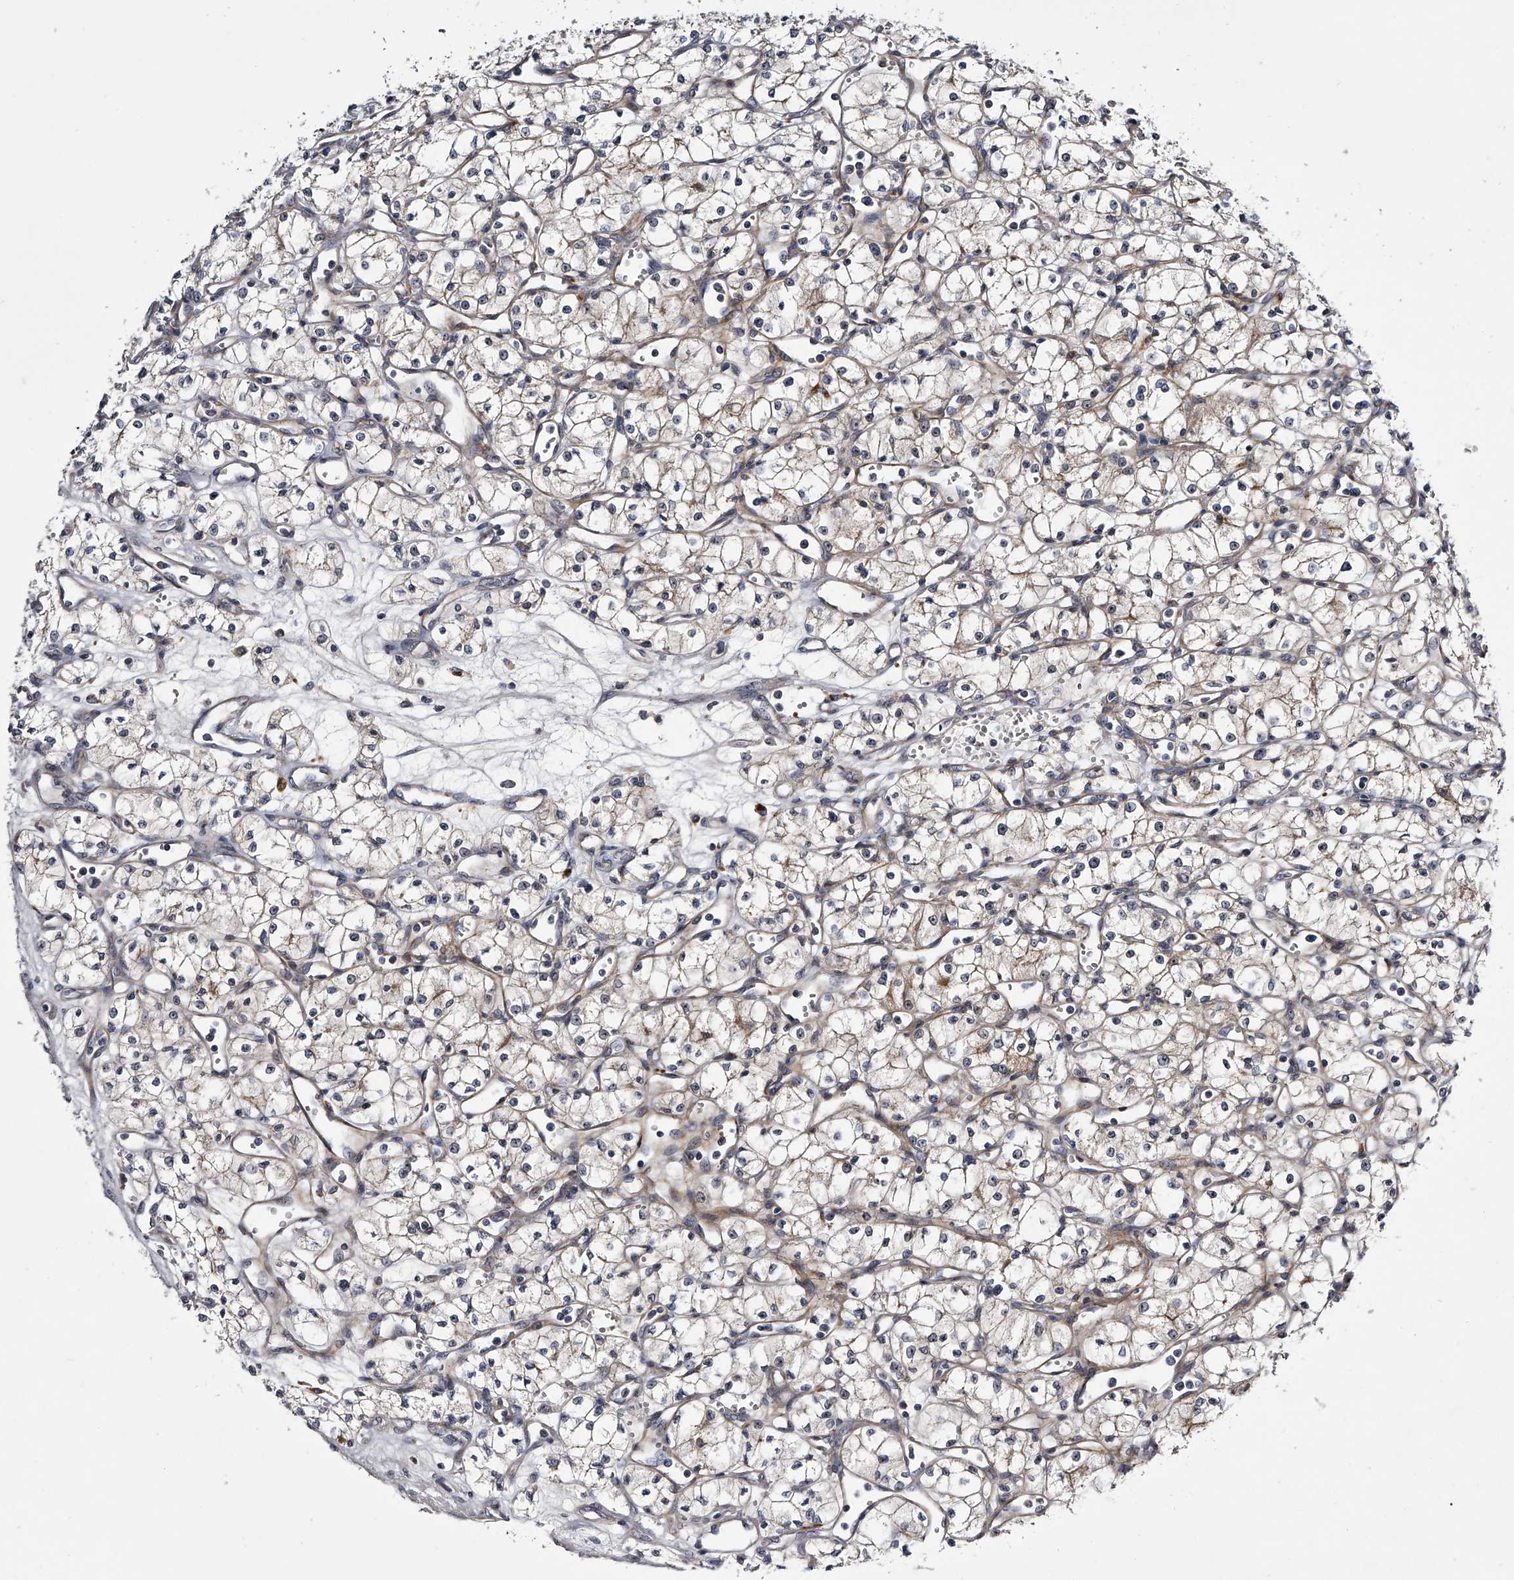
{"staining": {"intensity": "negative", "quantity": "none", "location": "none"}, "tissue": "renal cancer", "cell_type": "Tumor cells", "image_type": "cancer", "snomed": [{"axis": "morphology", "description": "Adenocarcinoma, NOS"}, {"axis": "topography", "description": "Kidney"}], "caption": "Tumor cells show no significant protein positivity in adenocarcinoma (renal).", "gene": "MDN1", "patient": {"sex": "male", "age": 59}}